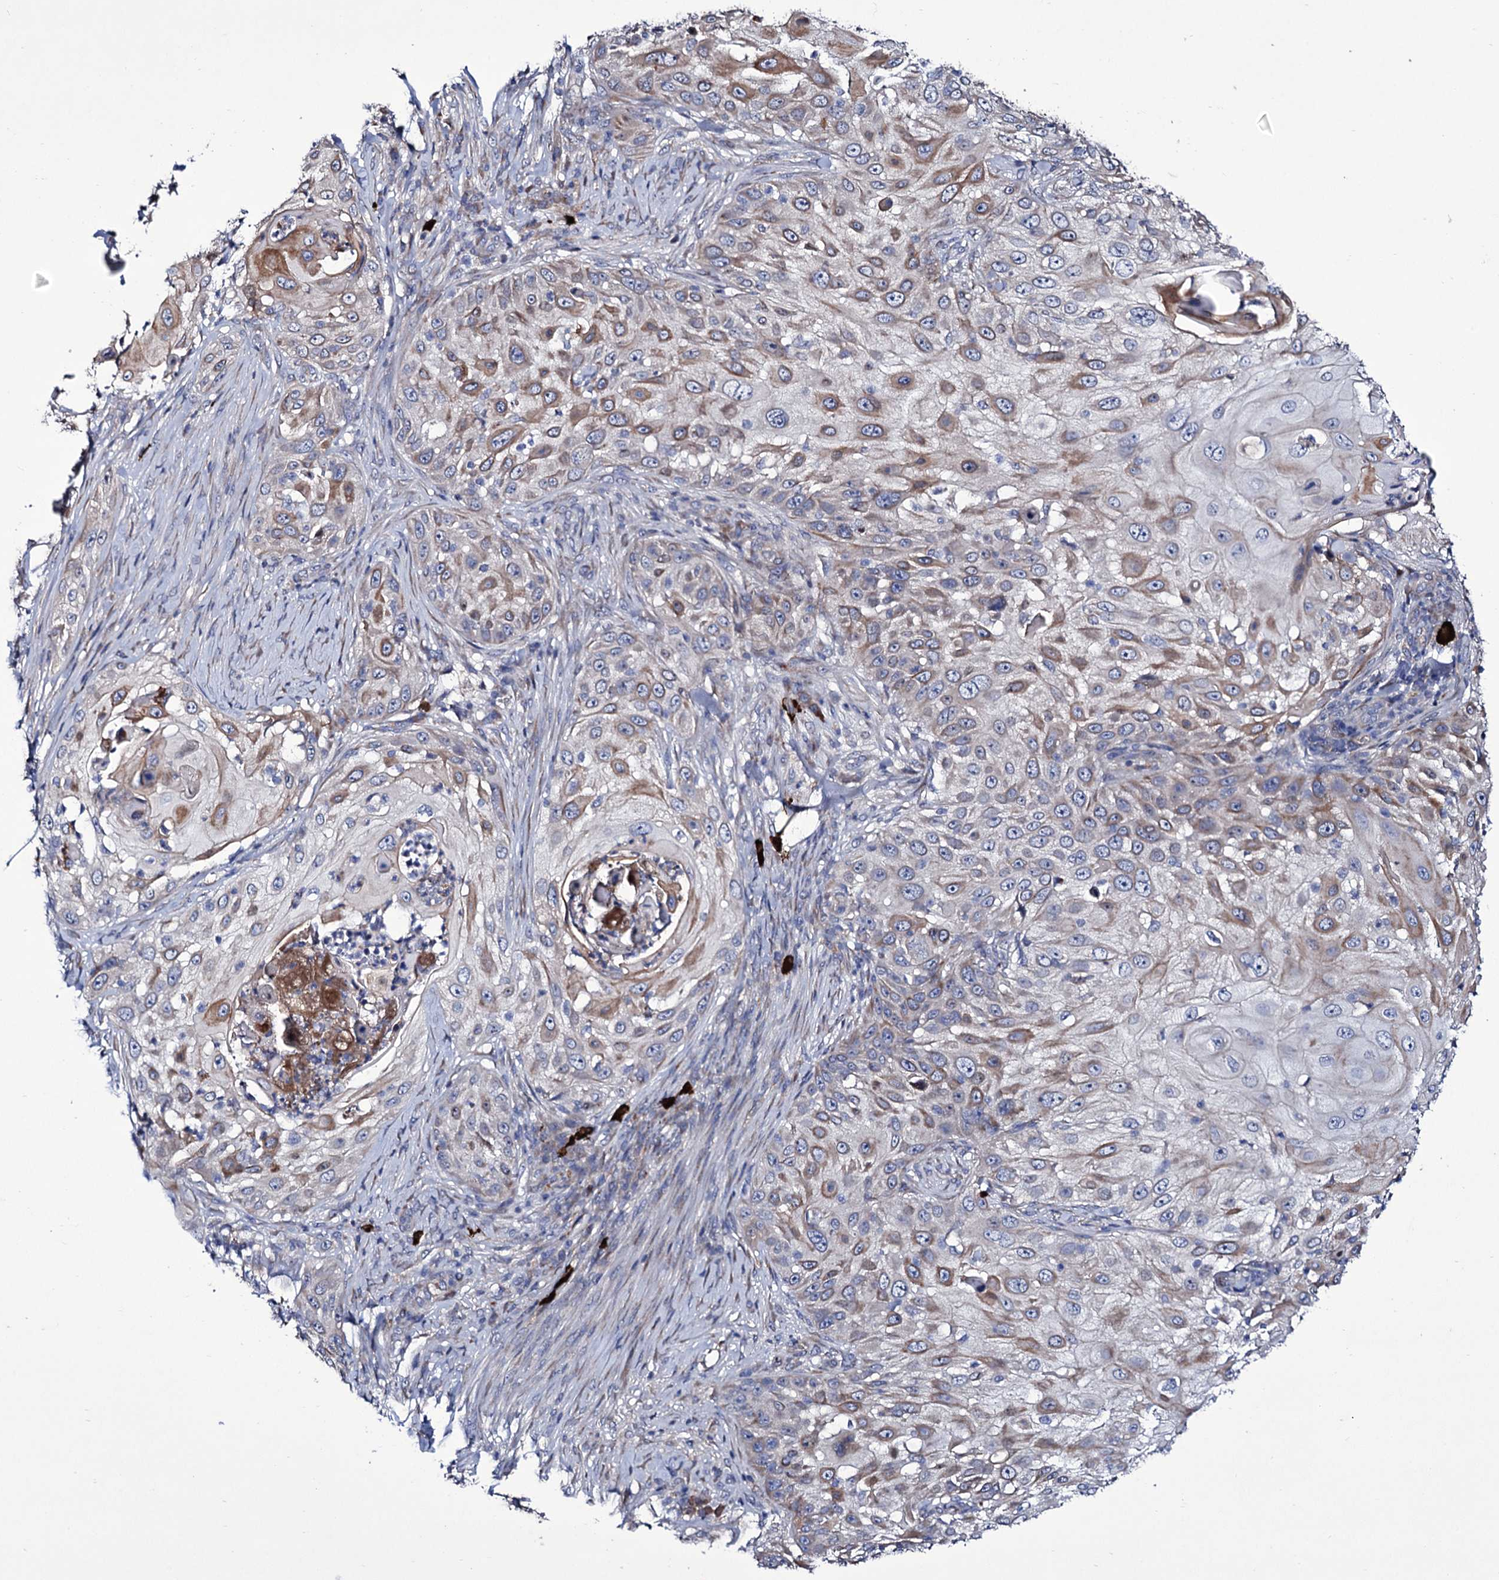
{"staining": {"intensity": "moderate", "quantity": "25%-75%", "location": "cytoplasmic/membranous"}, "tissue": "skin cancer", "cell_type": "Tumor cells", "image_type": "cancer", "snomed": [{"axis": "morphology", "description": "Squamous cell carcinoma, NOS"}, {"axis": "topography", "description": "Skin"}], "caption": "A medium amount of moderate cytoplasmic/membranous expression is present in approximately 25%-75% of tumor cells in skin squamous cell carcinoma tissue.", "gene": "TUBGCP5", "patient": {"sex": "female", "age": 44}}